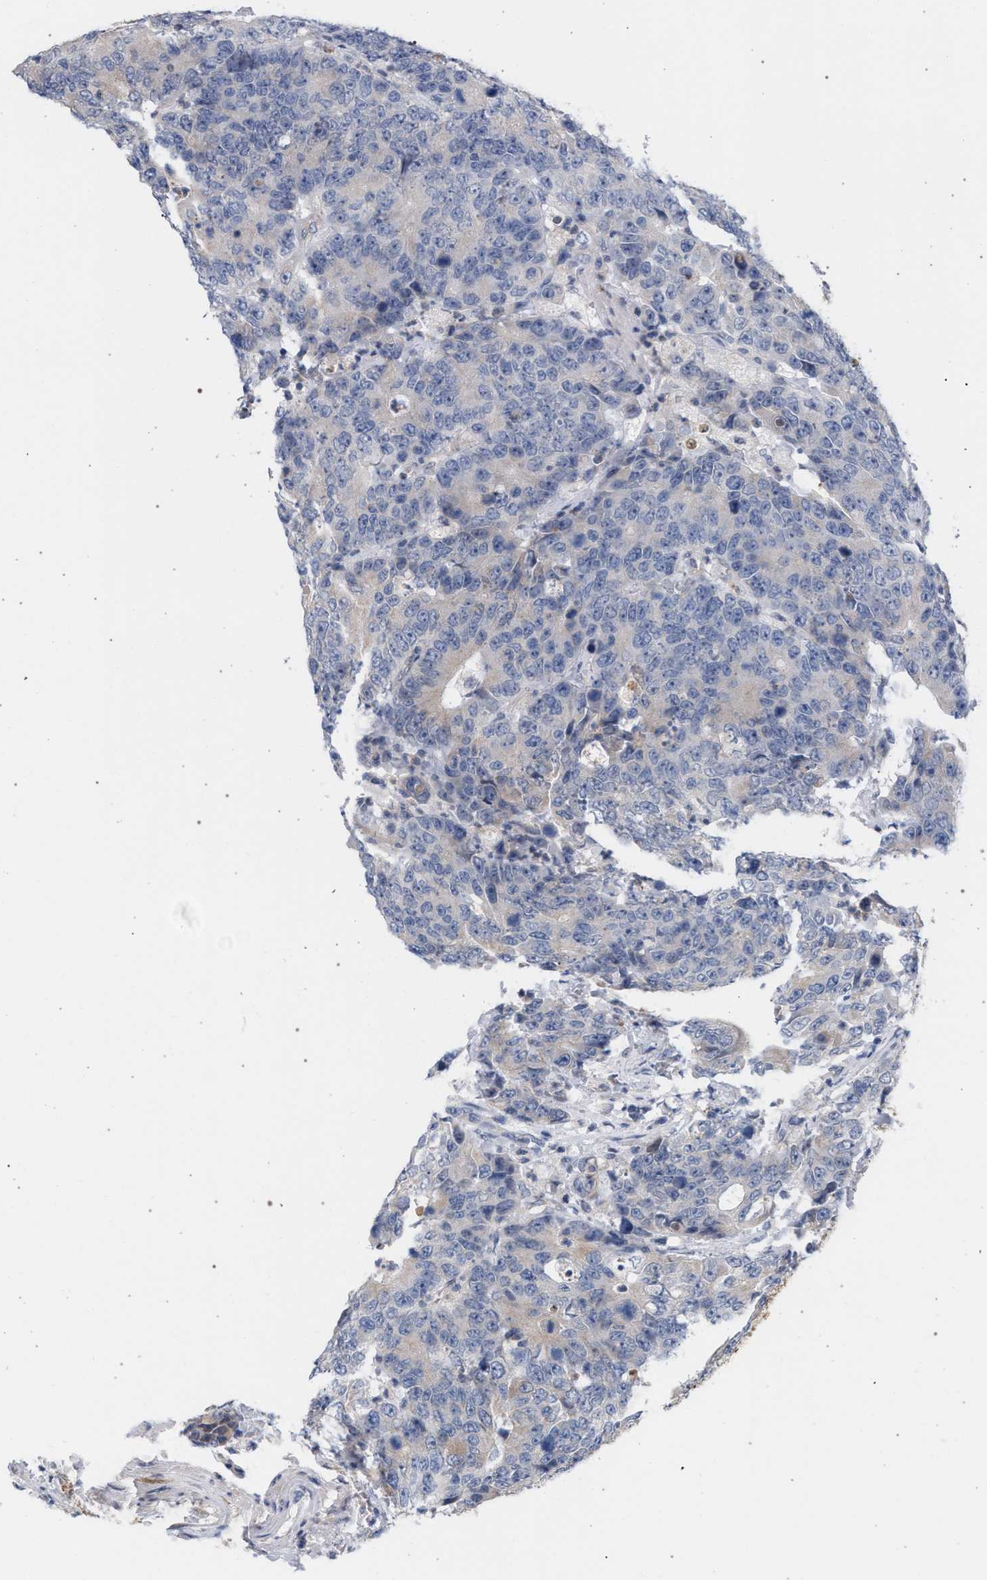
{"staining": {"intensity": "negative", "quantity": "none", "location": "none"}, "tissue": "colorectal cancer", "cell_type": "Tumor cells", "image_type": "cancer", "snomed": [{"axis": "morphology", "description": "Adenocarcinoma, NOS"}, {"axis": "topography", "description": "Colon"}], "caption": "There is no significant staining in tumor cells of colorectal cancer. (DAB (3,3'-diaminobenzidine) immunohistochemistry (IHC) visualized using brightfield microscopy, high magnification).", "gene": "ARPC5L", "patient": {"sex": "female", "age": 86}}